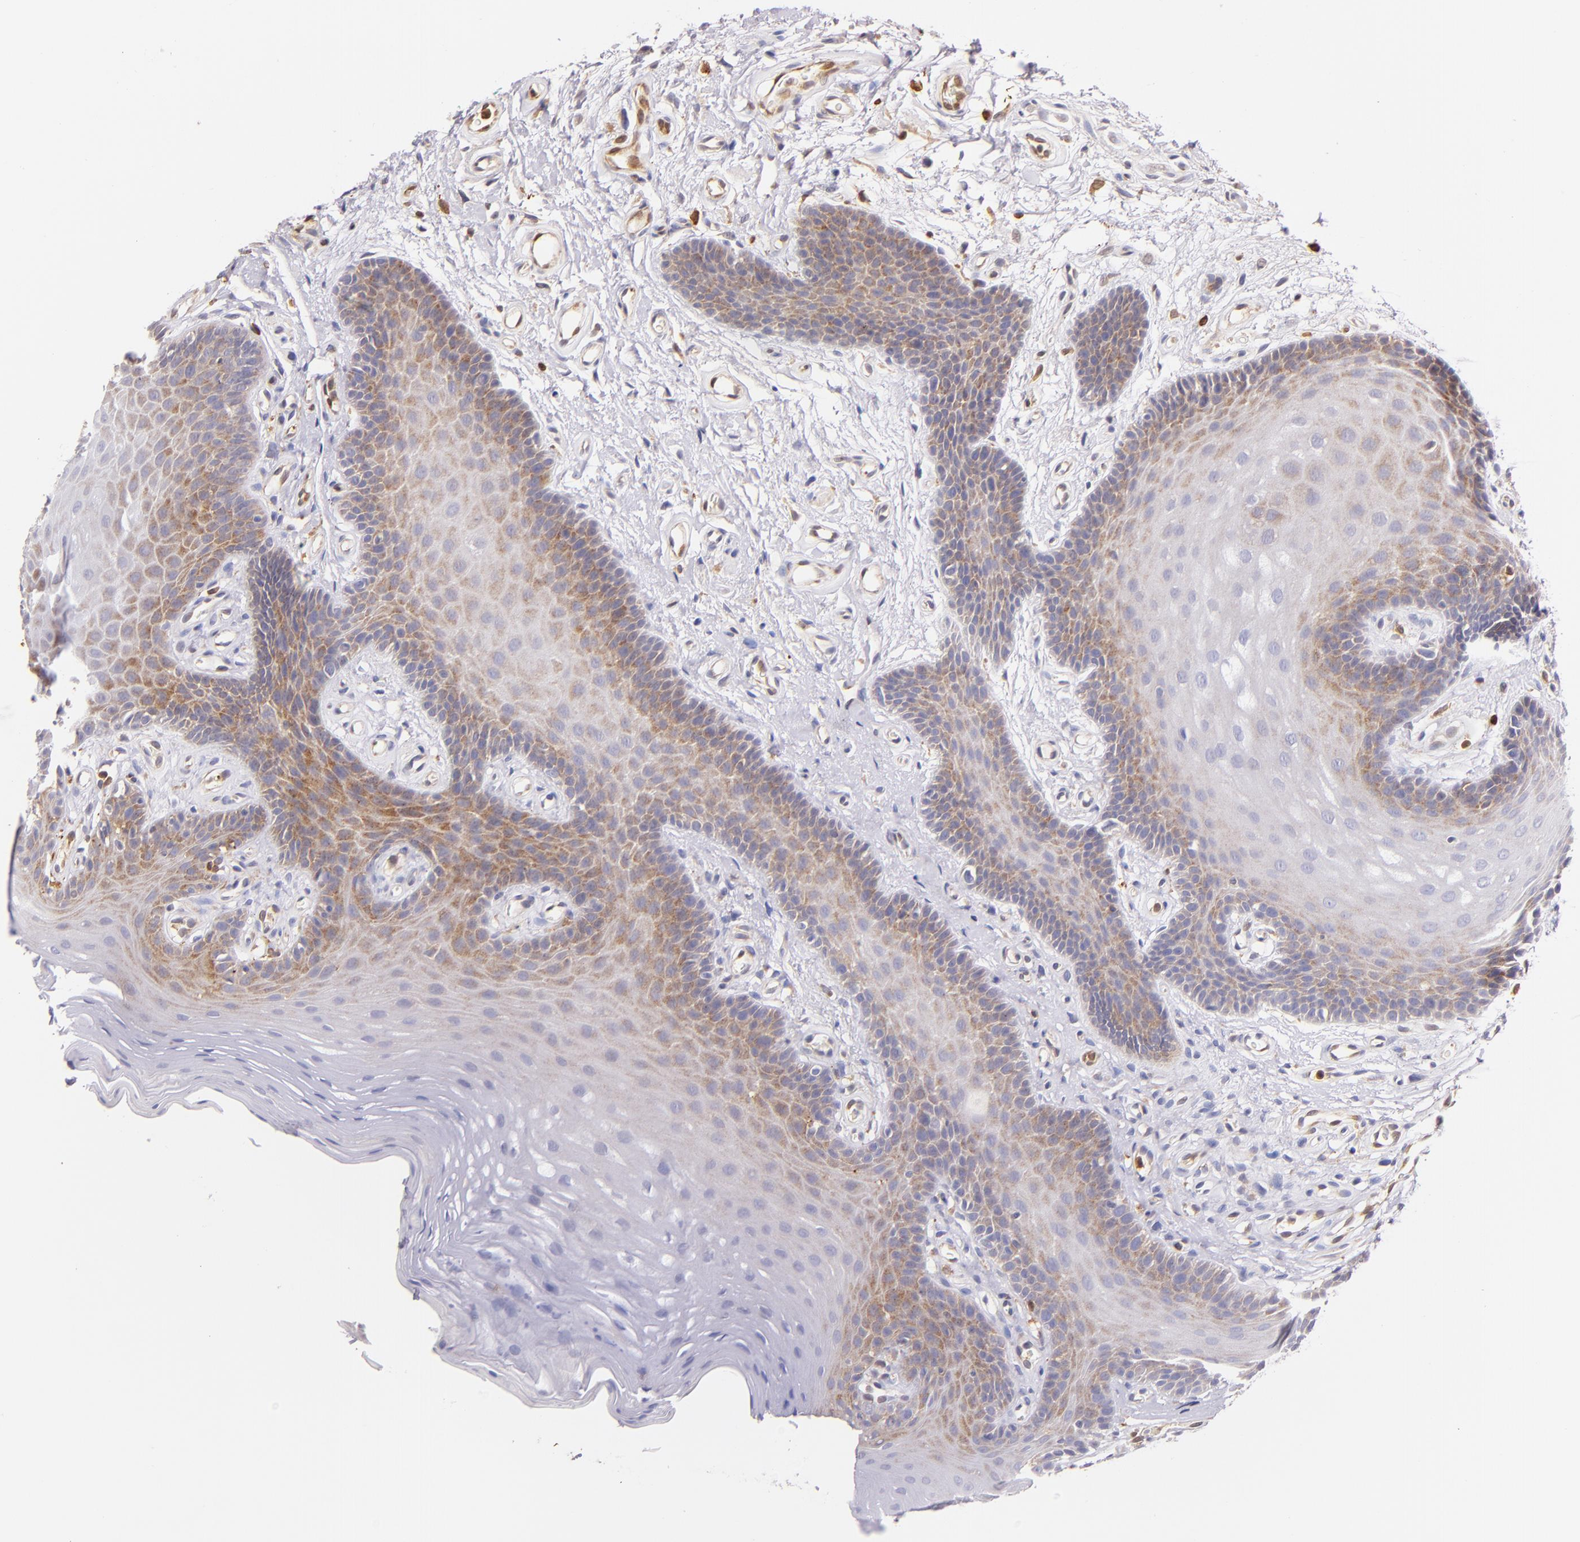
{"staining": {"intensity": "weak", "quantity": "<25%", "location": "cytoplasmic/membranous"}, "tissue": "oral mucosa", "cell_type": "Squamous epithelial cells", "image_type": "normal", "snomed": [{"axis": "morphology", "description": "Normal tissue, NOS"}, {"axis": "topography", "description": "Oral tissue"}], "caption": "An immunohistochemistry micrograph of benign oral mucosa is shown. There is no staining in squamous epithelial cells of oral mucosa.", "gene": "BTK", "patient": {"sex": "male", "age": 62}}